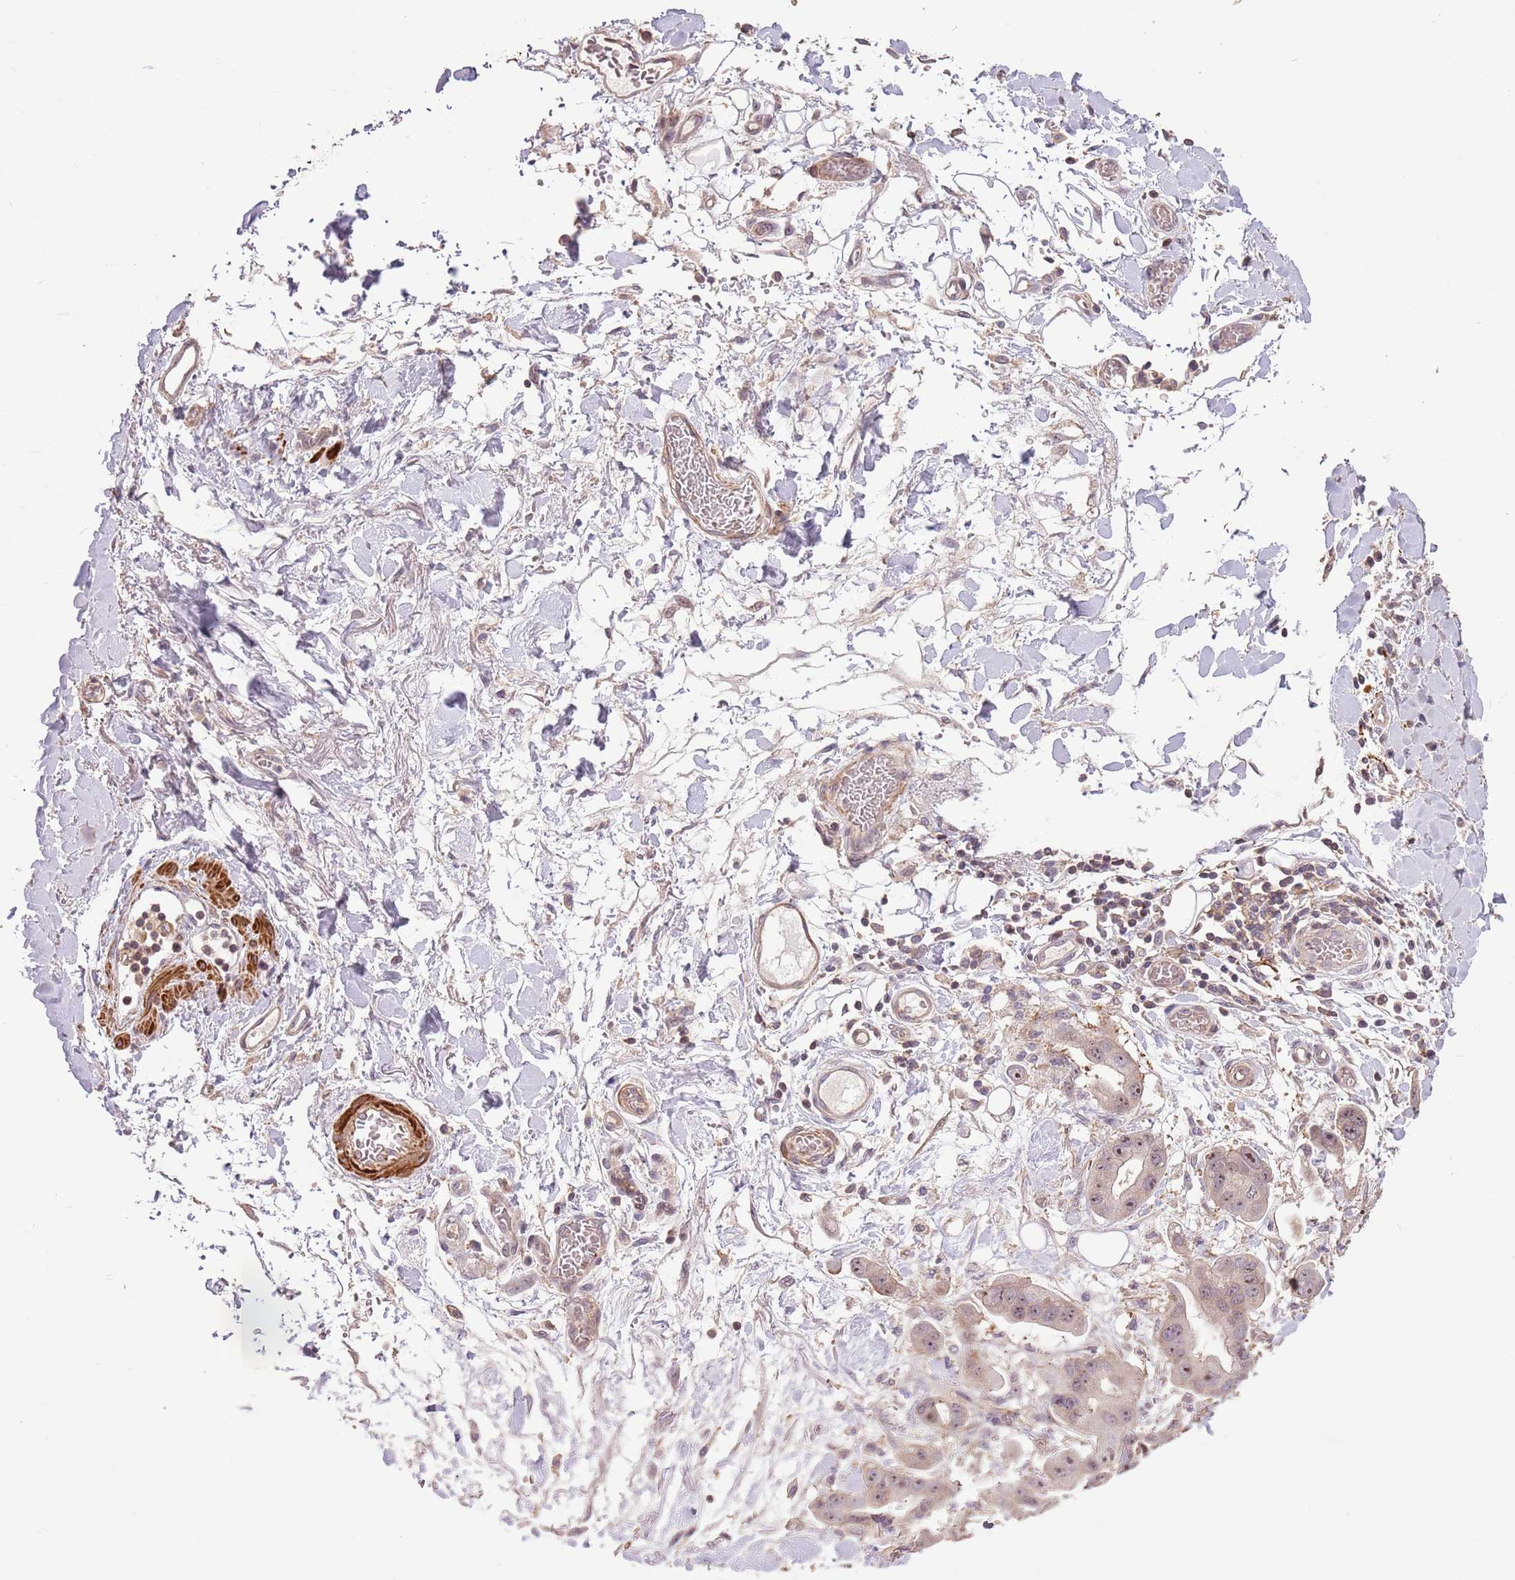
{"staining": {"intensity": "moderate", "quantity": ">75%", "location": "nuclear"}, "tissue": "stomach cancer", "cell_type": "Tumor cells", "image_type": "cancer", "snomed": [{"axis": "morphology", "description": "Adenocarcinoma, NOS"}, {"axis": "topography", "description": "Stomach"}], "caption": "This is a histology image of immunohistochemistry staining of stomach cancer (adenocarcinoma), which shows moderate staining in the nuclear of tumor cells.", "gene": "ADTRP", "patient": {"sex": "male", "age": 62}}